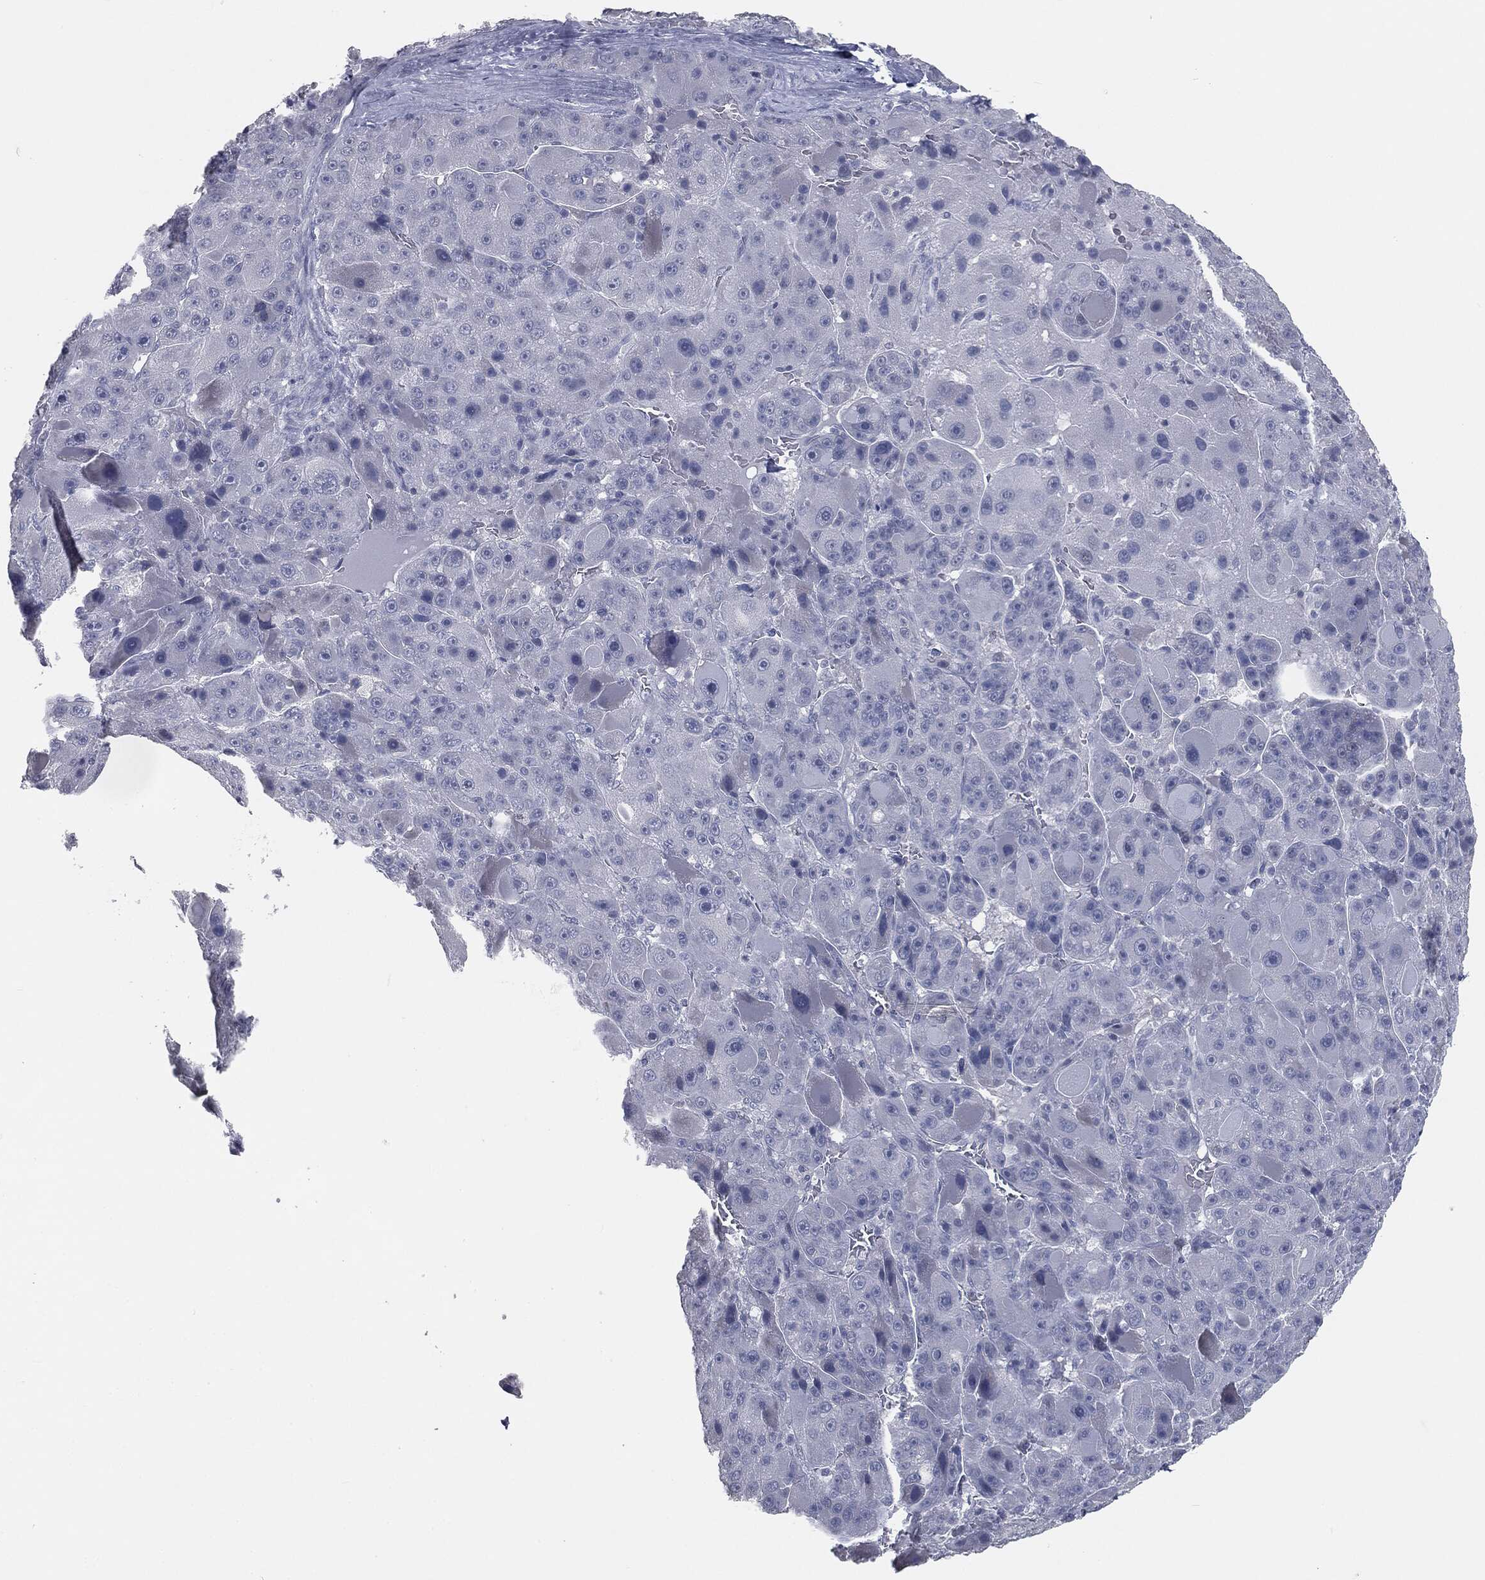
{"staining": {"intensity": "negative", "quantity": "none", "location": "none"}, "tissue": "liver cancer", "cell_type": "Tumor cells", "image_type": "cancer", "snomed": [{"axis": "morphology", "description": "Carcinoma, Hepatocellular, NOS"}, {"axis": "topography", "description": "Liver"}], "caption": "The histopathology image displays no staining of tumor cells in liver cancer (hepatocellular carcinoma).", "gene": "PRAME", "patient": {"sex": "male", "age": 76}}